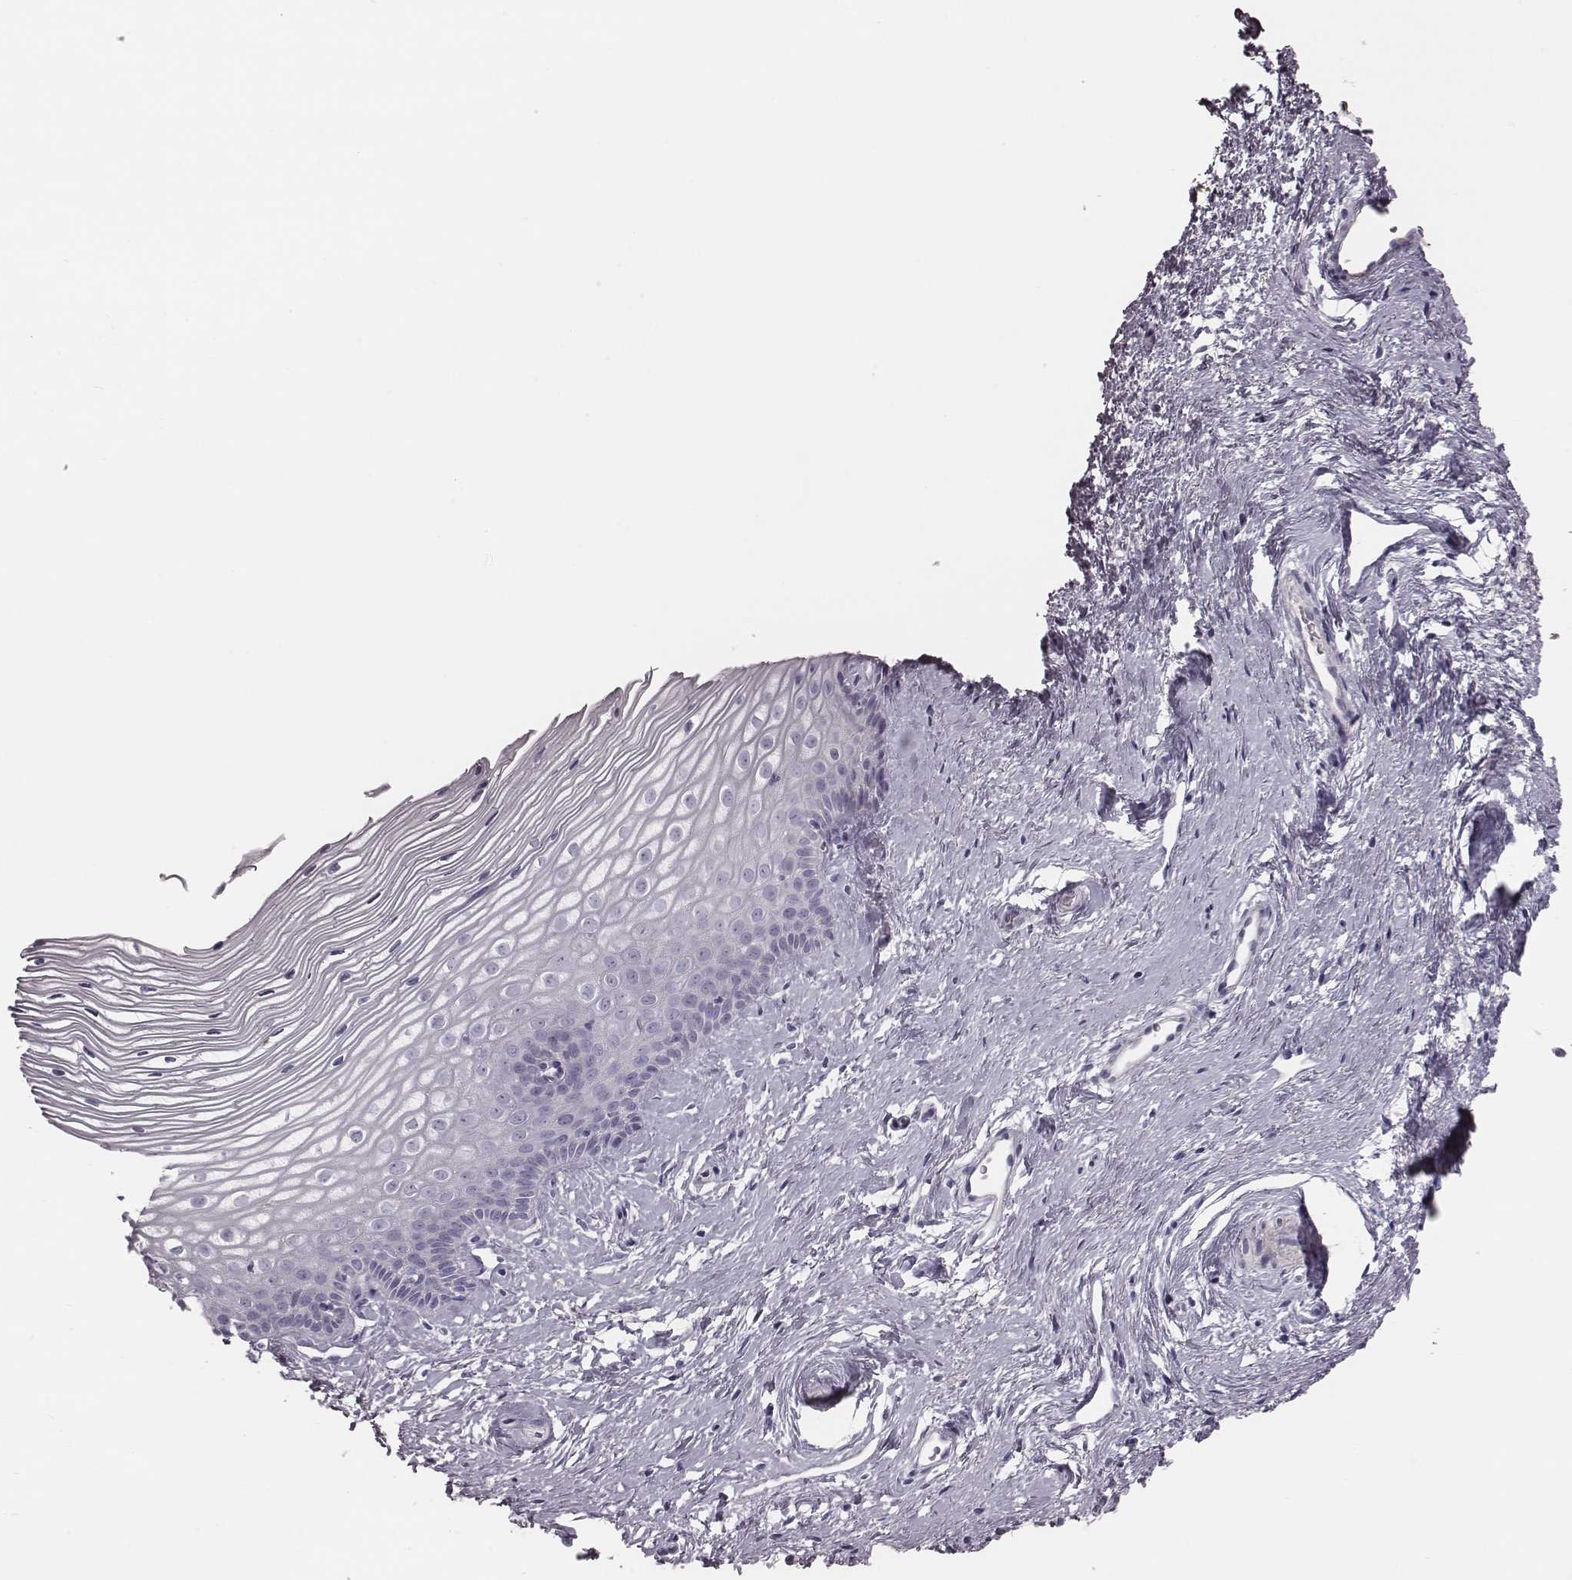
{"staining": {"intensity": "negative", "quantity": "none", "location": "none"}, "tissue": "cervix", "cell_type": "Glandular cells", "image_type": "normal", "snomed": [{"axis": "morphology", "description": "Normal tissue, NOS"}, {"axis": "topography", "description": "Cervix"}], "caption": "Immunohistochemical staining of unremarkable cervix reveals no significant expression in glandular cells. (DAB immunohistochemistry (IHC), high magnification).", "gene": "CRISP1", "patient": {"sex": "female", "age": 40}}